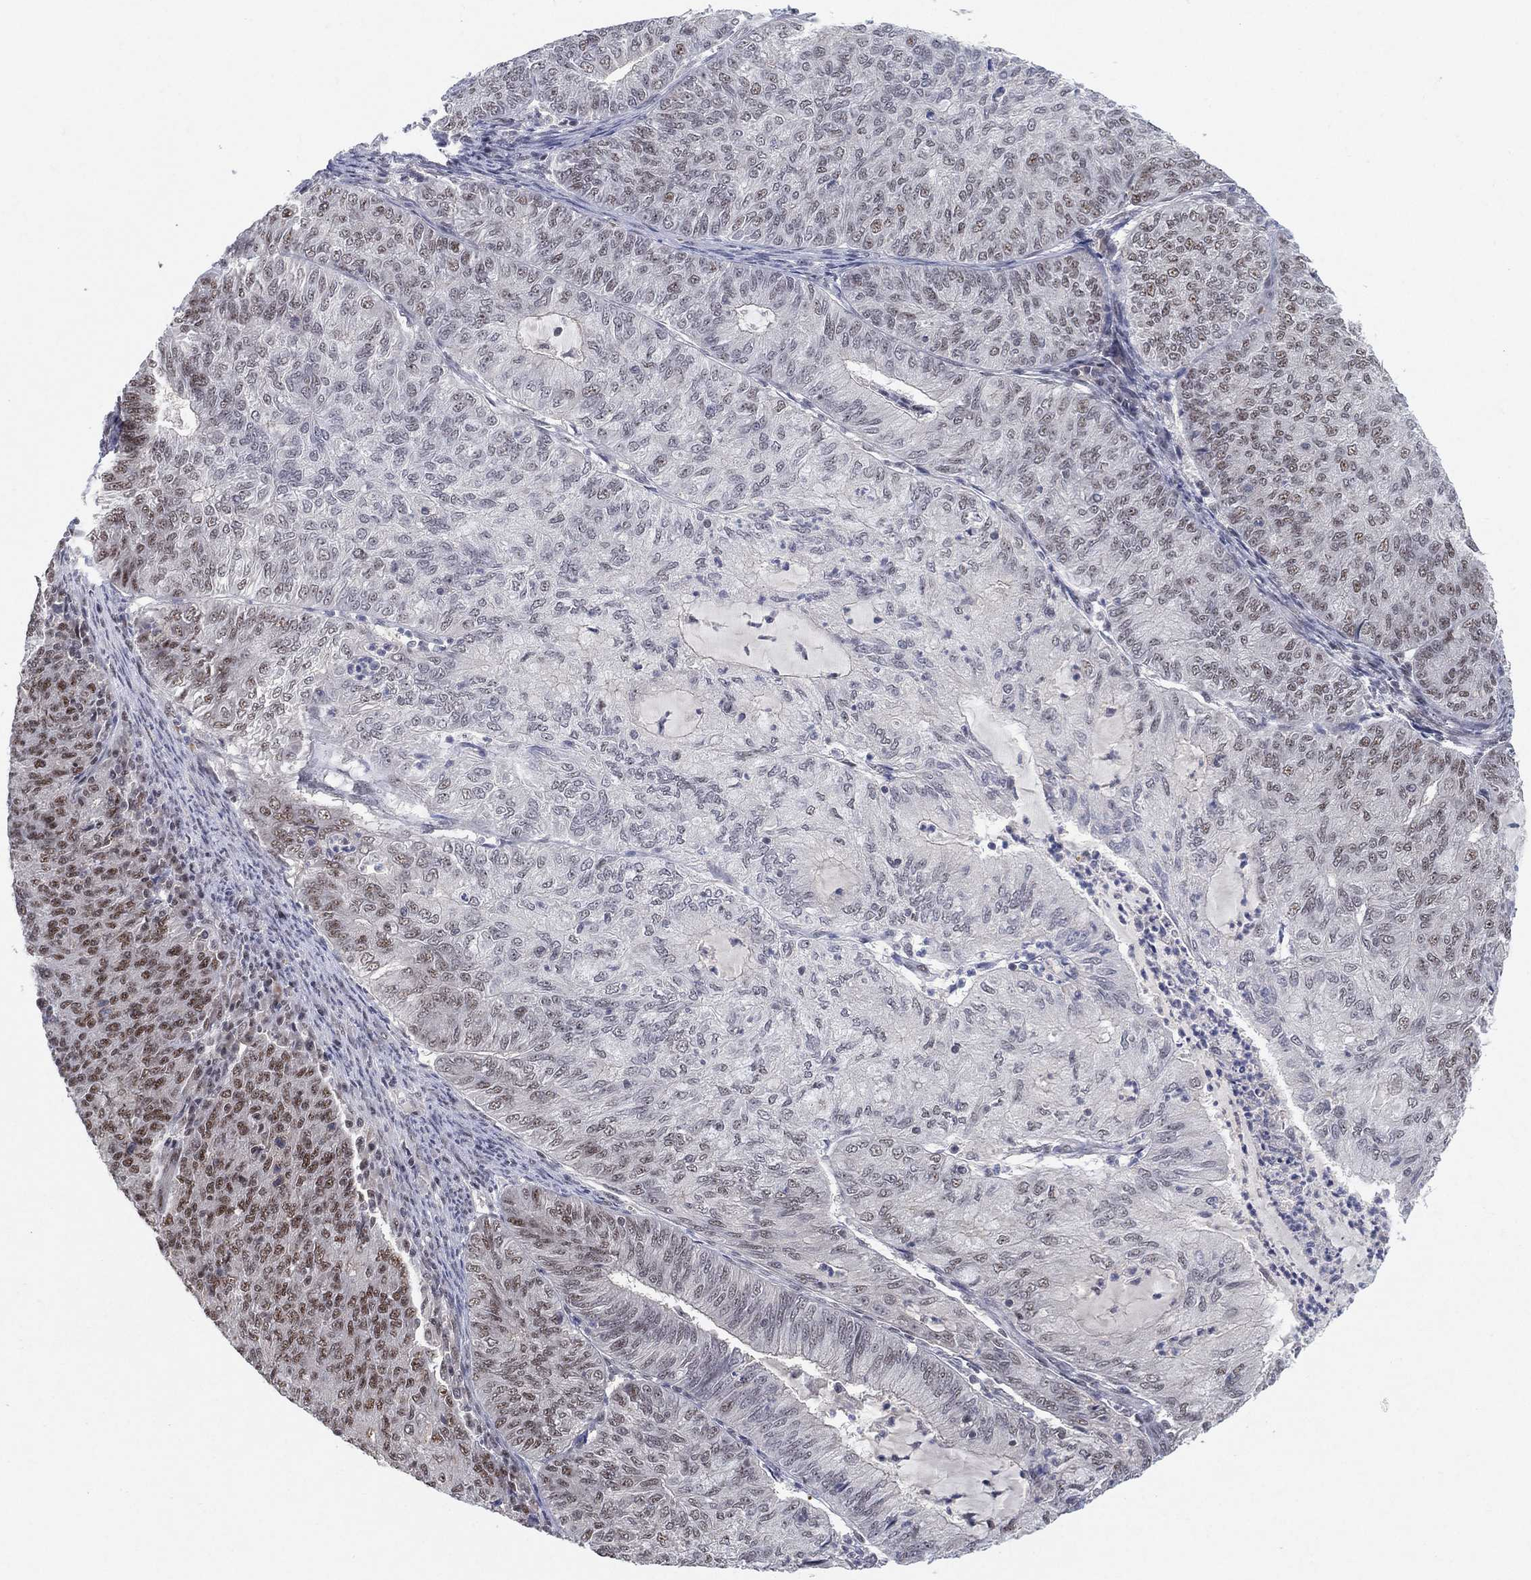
{"staining": {"intensity": "moderate", "quantity": "25%-75%", "location": "nuclear"}, "tissue": "endometrial cancer", "cell_type": "Tumor cells", "image_type": "cancer", "snomed": [{"axis": "morphology", "description": "Adenocarcinoma, NOS"}, {"axis": "topography", "description": "Endometrium"}], "caption": "Tumor cells display medium levels of moderate nuclear staining in approximately 25%-75% of cells in human endometrial cancer. (IHC, brightfield microscopy, high magnification).", "gene": "DGCR8", "patient": {"sex": "female", "age": 82}}